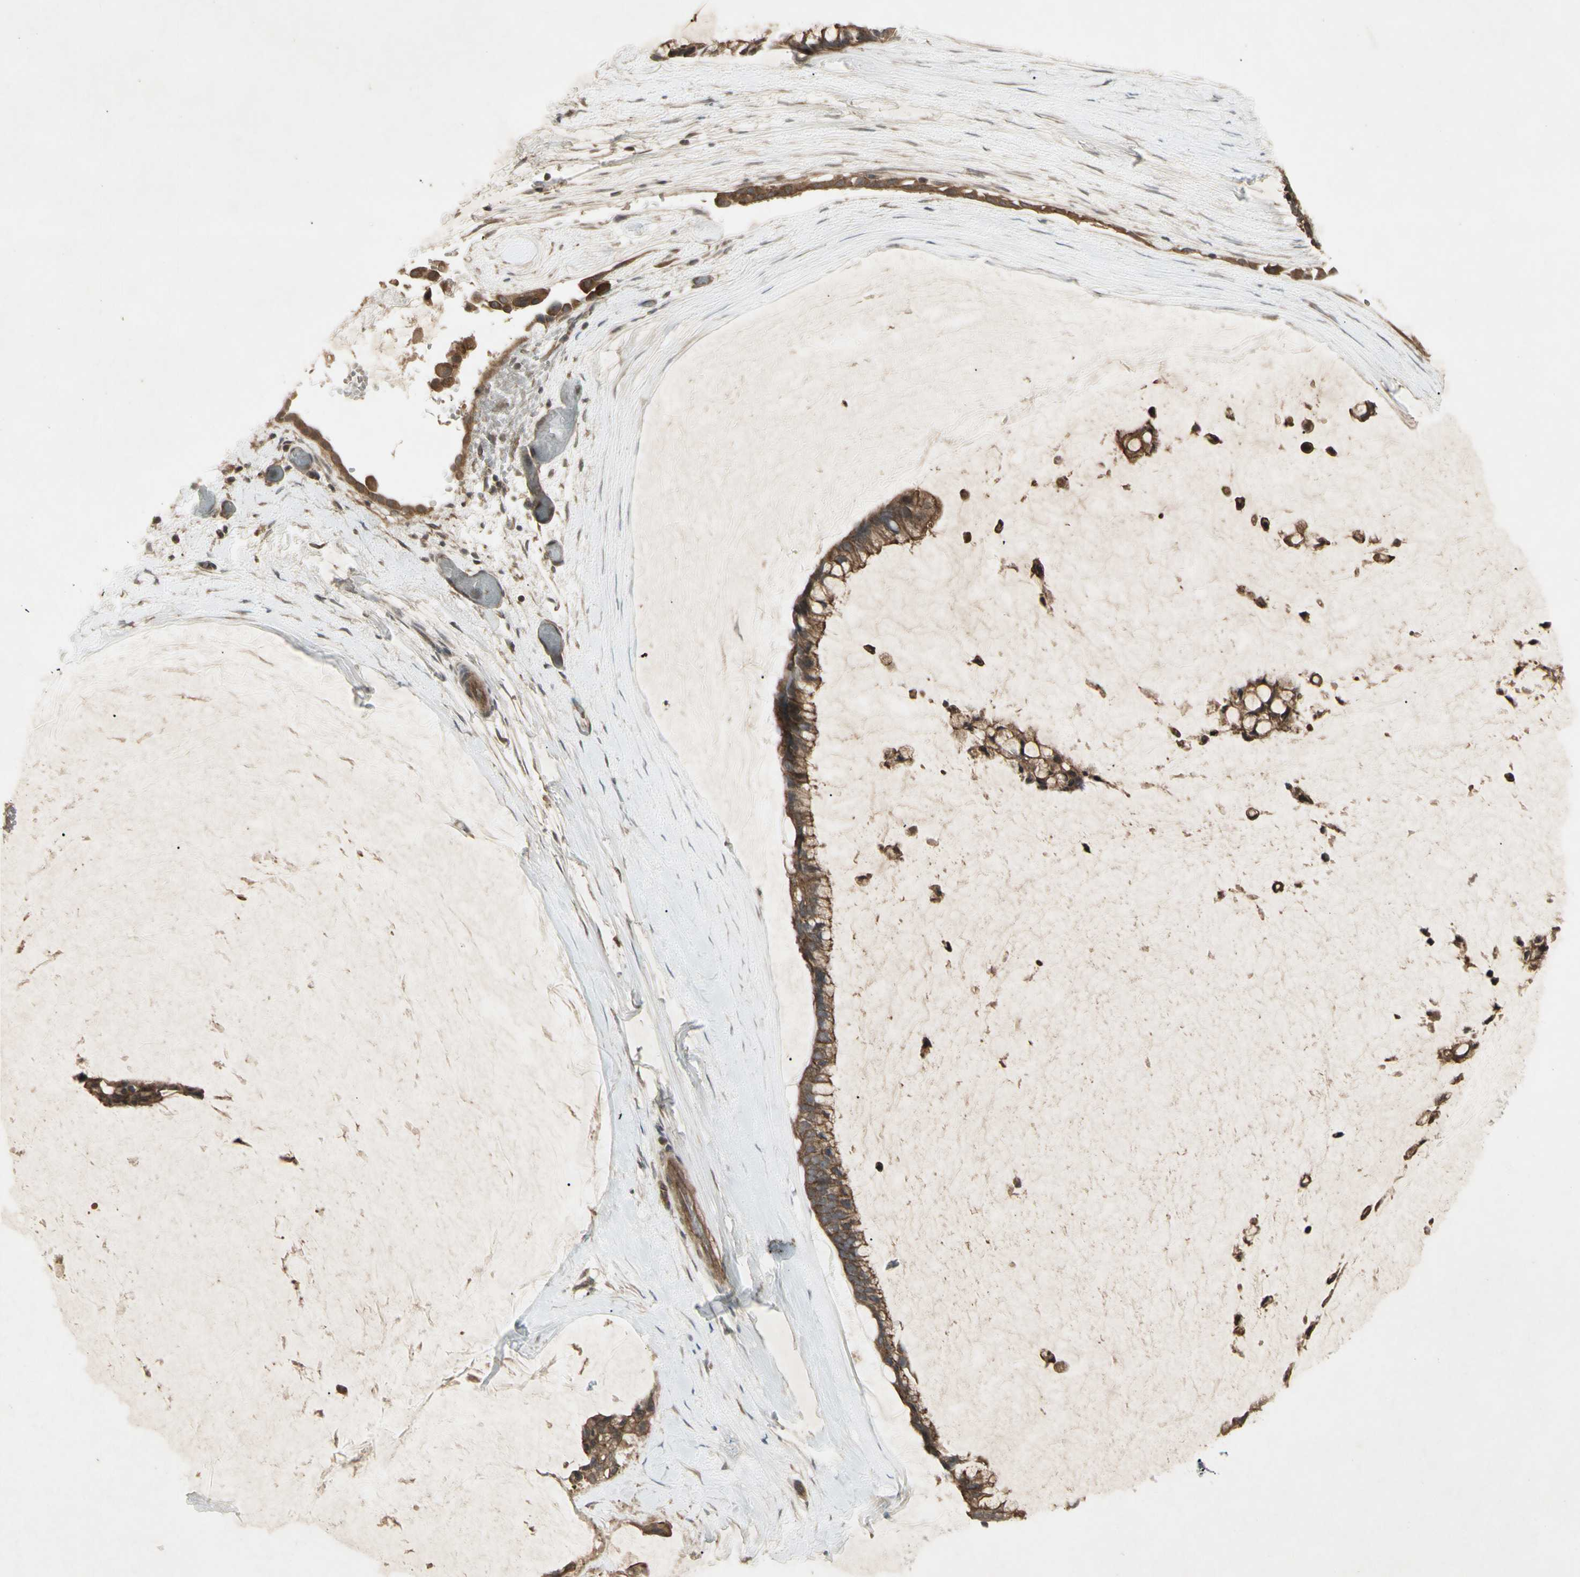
{"staining": {"intensity": "moderate", "quantity": ">75%", "location": "cytoplasmic/membranous"}, "tissue": "ovarian cancer", "cell_type": "Tumor cells", "image_type": "cancer", "snomed": [{"axis": "morphology", "description": "Cystadenocarcinoma, mucinous, NOS"}, {"axis": "topography", "description": "Ovary"}], "caption": "Immunohistochemical staining of human ovarian cancer (mucinous cystadenocarcinoma) exhibits medium levels of moderate cytoplasmic/membranous protein positivity in approximately >75% of tumor cells.", "gene": "JAG1", "patient": {"sex": "female", "age": 39}}